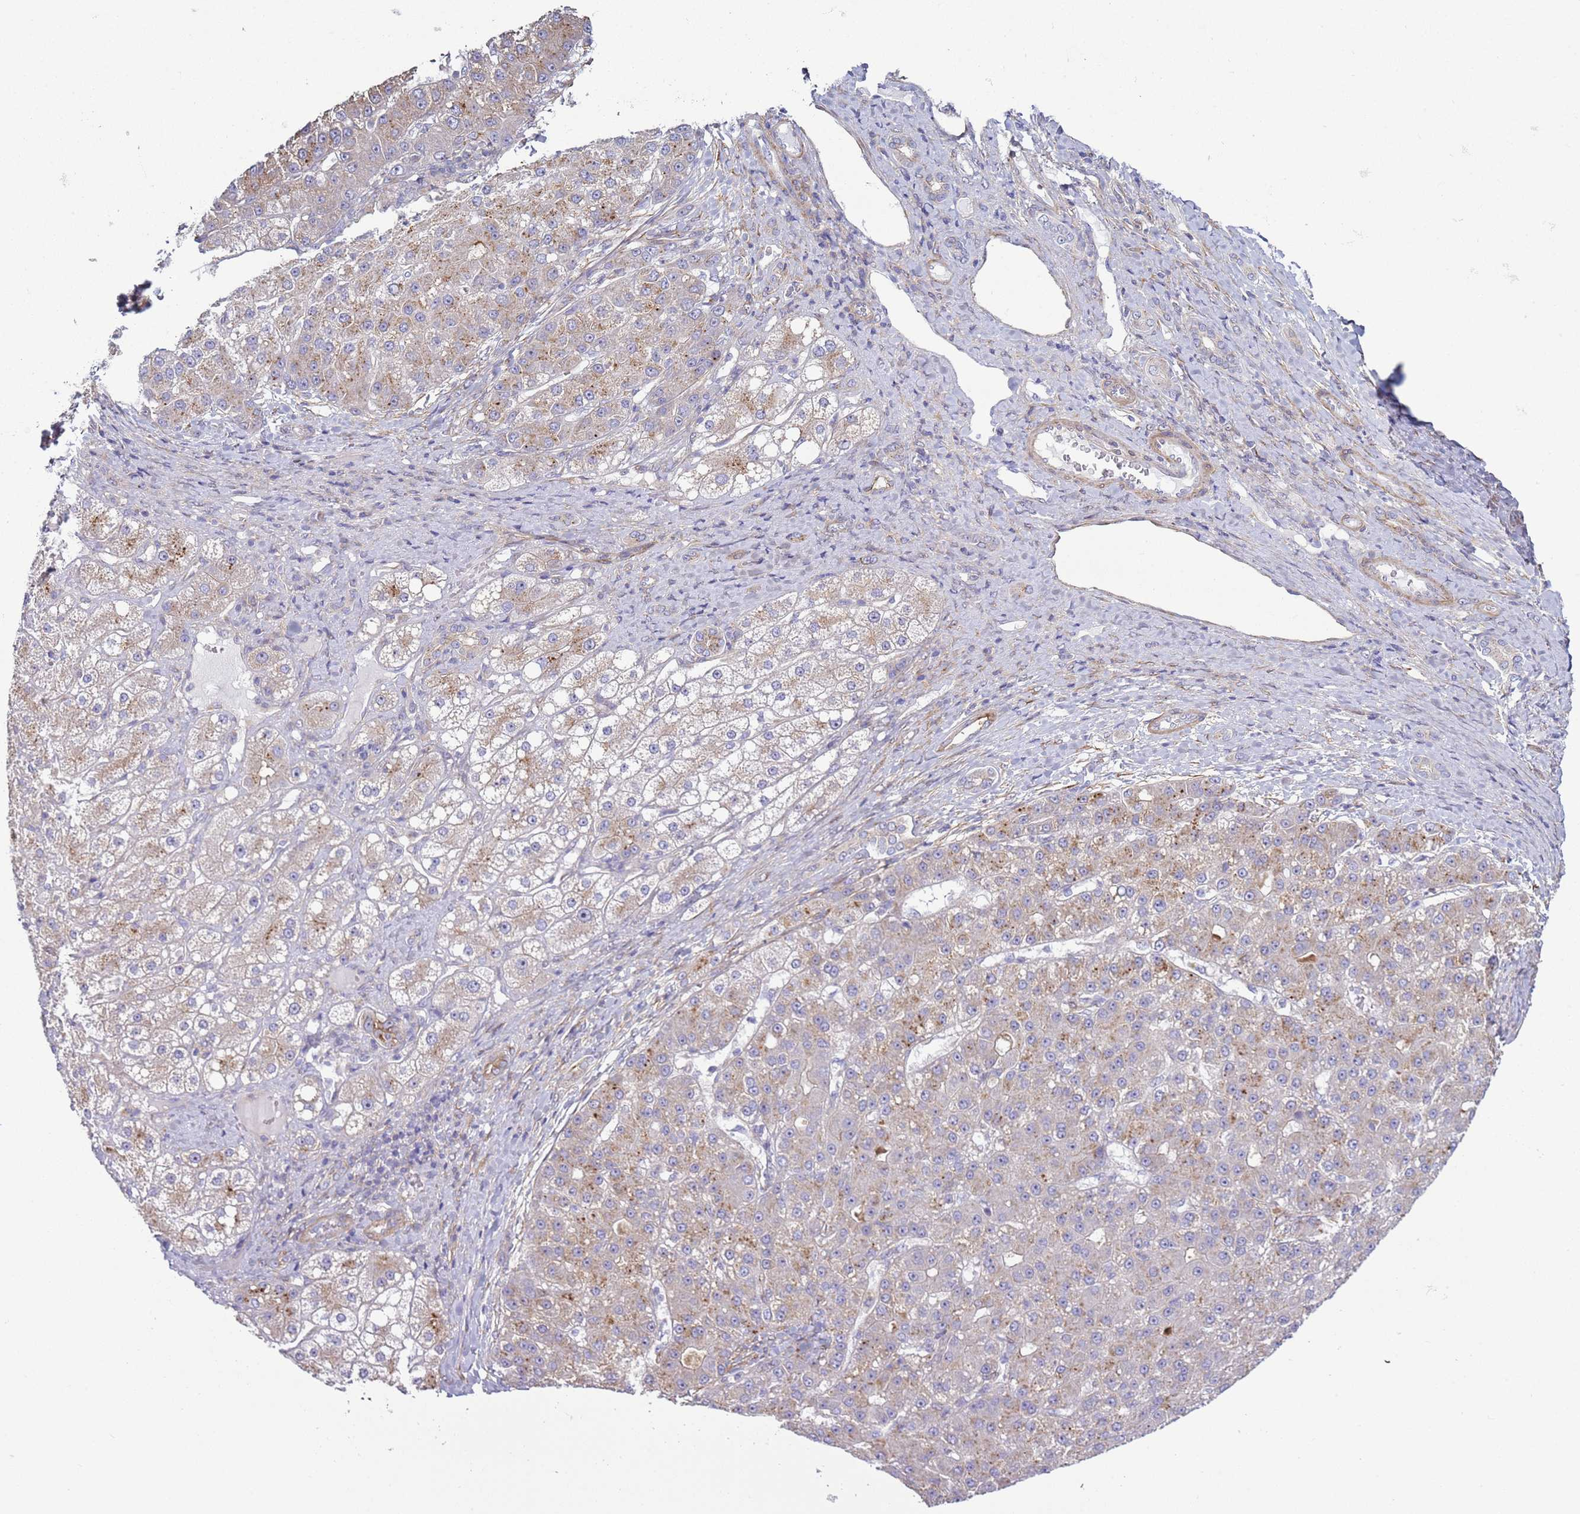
{"staining": {"intensity": "weak", "quantity": ">75%", "location": "cytoplasmic/membranous"}, "tissue": "liver cancer", "cell_type": "Tumor cells", "image_type": "cancer", "snomed": [{"axis": "morphology", "description": "Carcinoma, Hepatocellular, NOS"}, {"axis": "topography", "description": "Liver"}], "caption": "The micrograph demonstrates immunohistochemical staining of hepatocellular carcinoma (liver). There is weak cytoplasmic/membranous expression is identified in approximately >75% of tumor cells.", "gene": "HEATR1", "patient": {"sex": "male", "age": 67}}